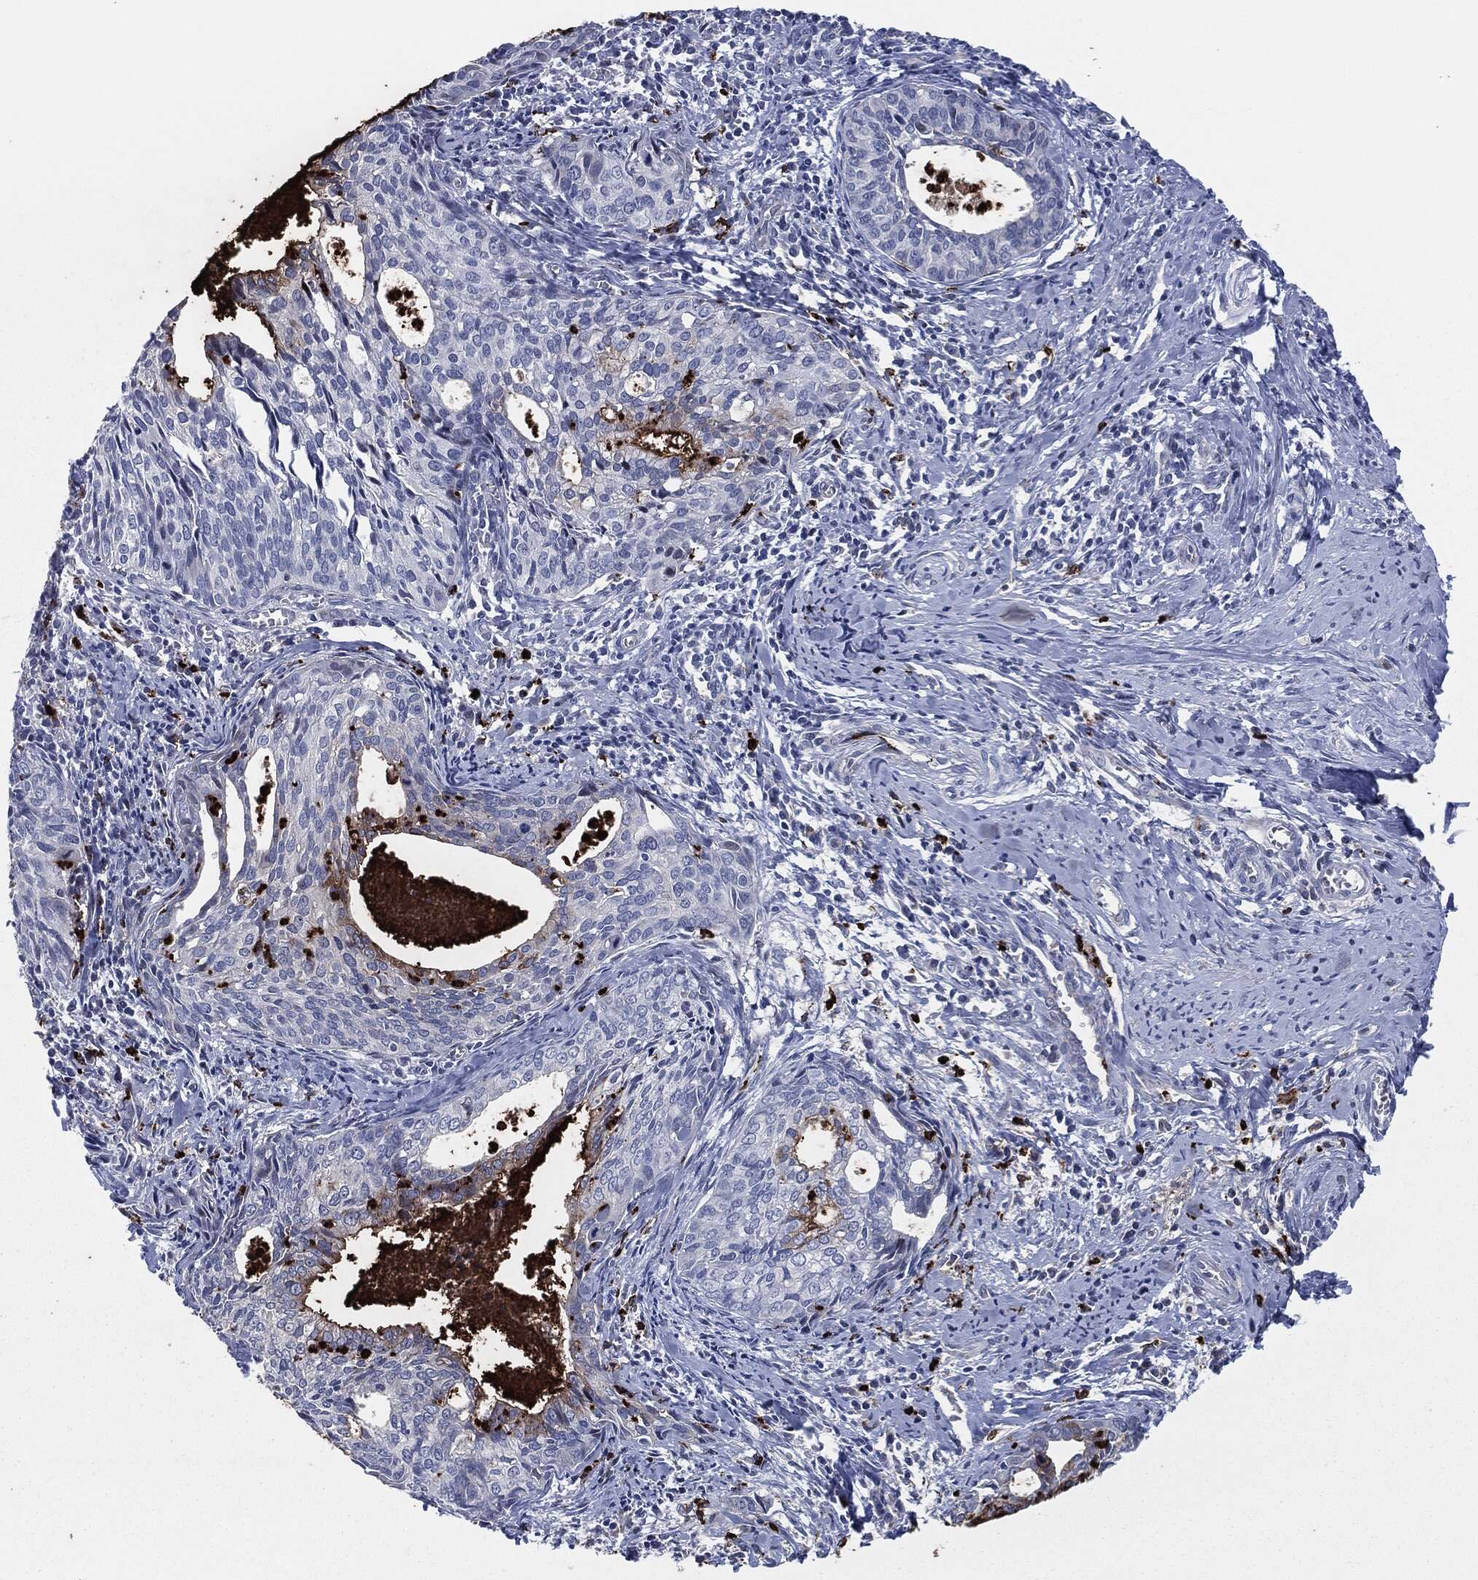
{"staining": {"intensity": "negative", "quantity": "none", "location": "none"}, "tissue": "cervical cancer", "cell_type": "Tumor cells", "image_type": "cancer", "snomed": [{"axis": "morphology", "description": "Squamous cell carcinoma, NOS"}, {"axis": "topography", "description": "Cervix"}], "caption": "Tumor cells are negative for protein expression in human cervical squamous cell carcinoma.", "gene": "MPO", "patient": {"sex": "female", "age": 29}}